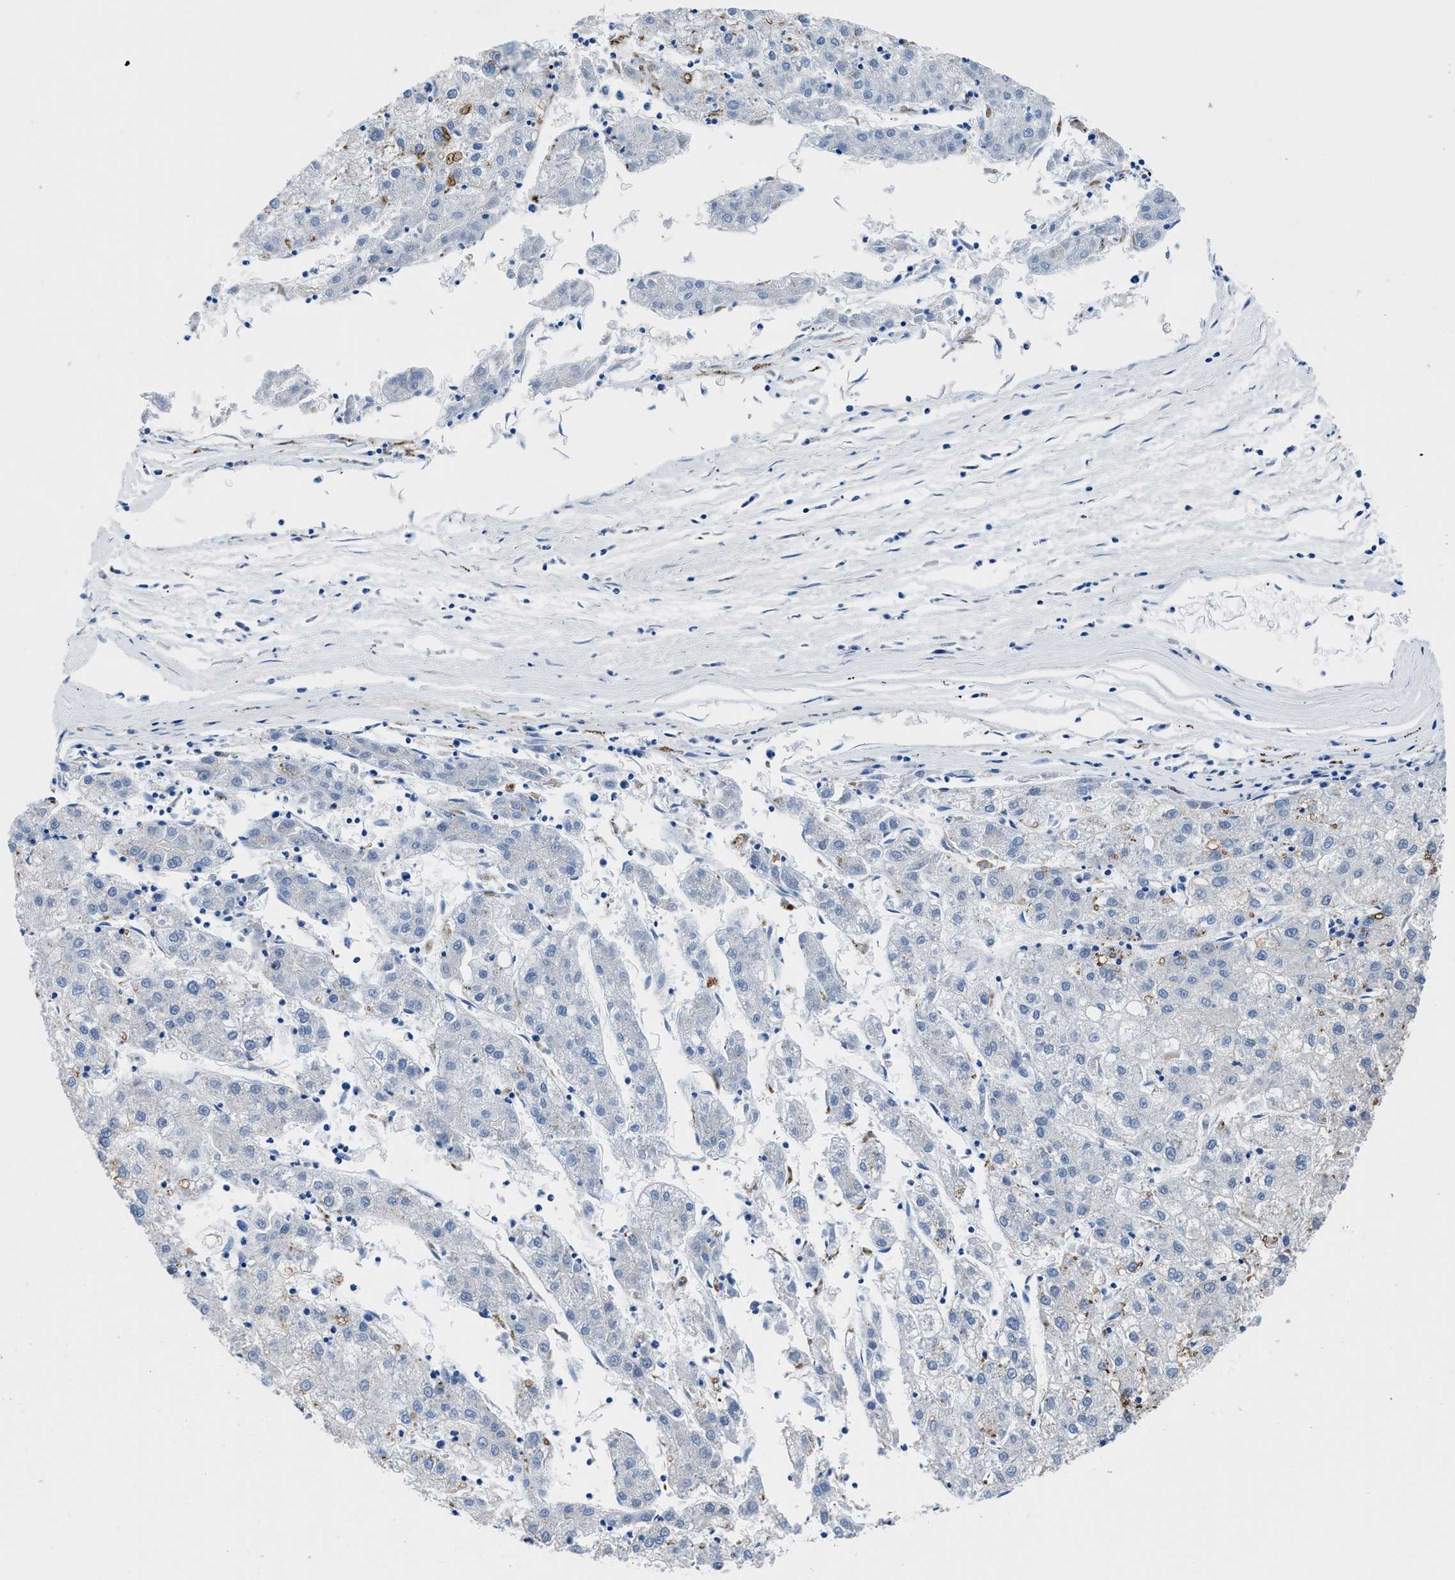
{"staining": {"intensity": "negative", "quantity": "none", "location": "none"}, "tissue": "liver cancer", "cell_type": "Tumor cells", "image_type": "cancer", "snomed": [{"axis": "morphology", "description": "Carcinoma, Hepatocellular, NOS"}, {"axis": "topography", "description": "Liver"}], "caption": "IHC photomicrograph of neoplastic tissue: liver cancer stained with DAB shows no significant protein positivity in tumor cells.", "gene": "UAP1", "patient": {"sex": "male", "age": 72}}